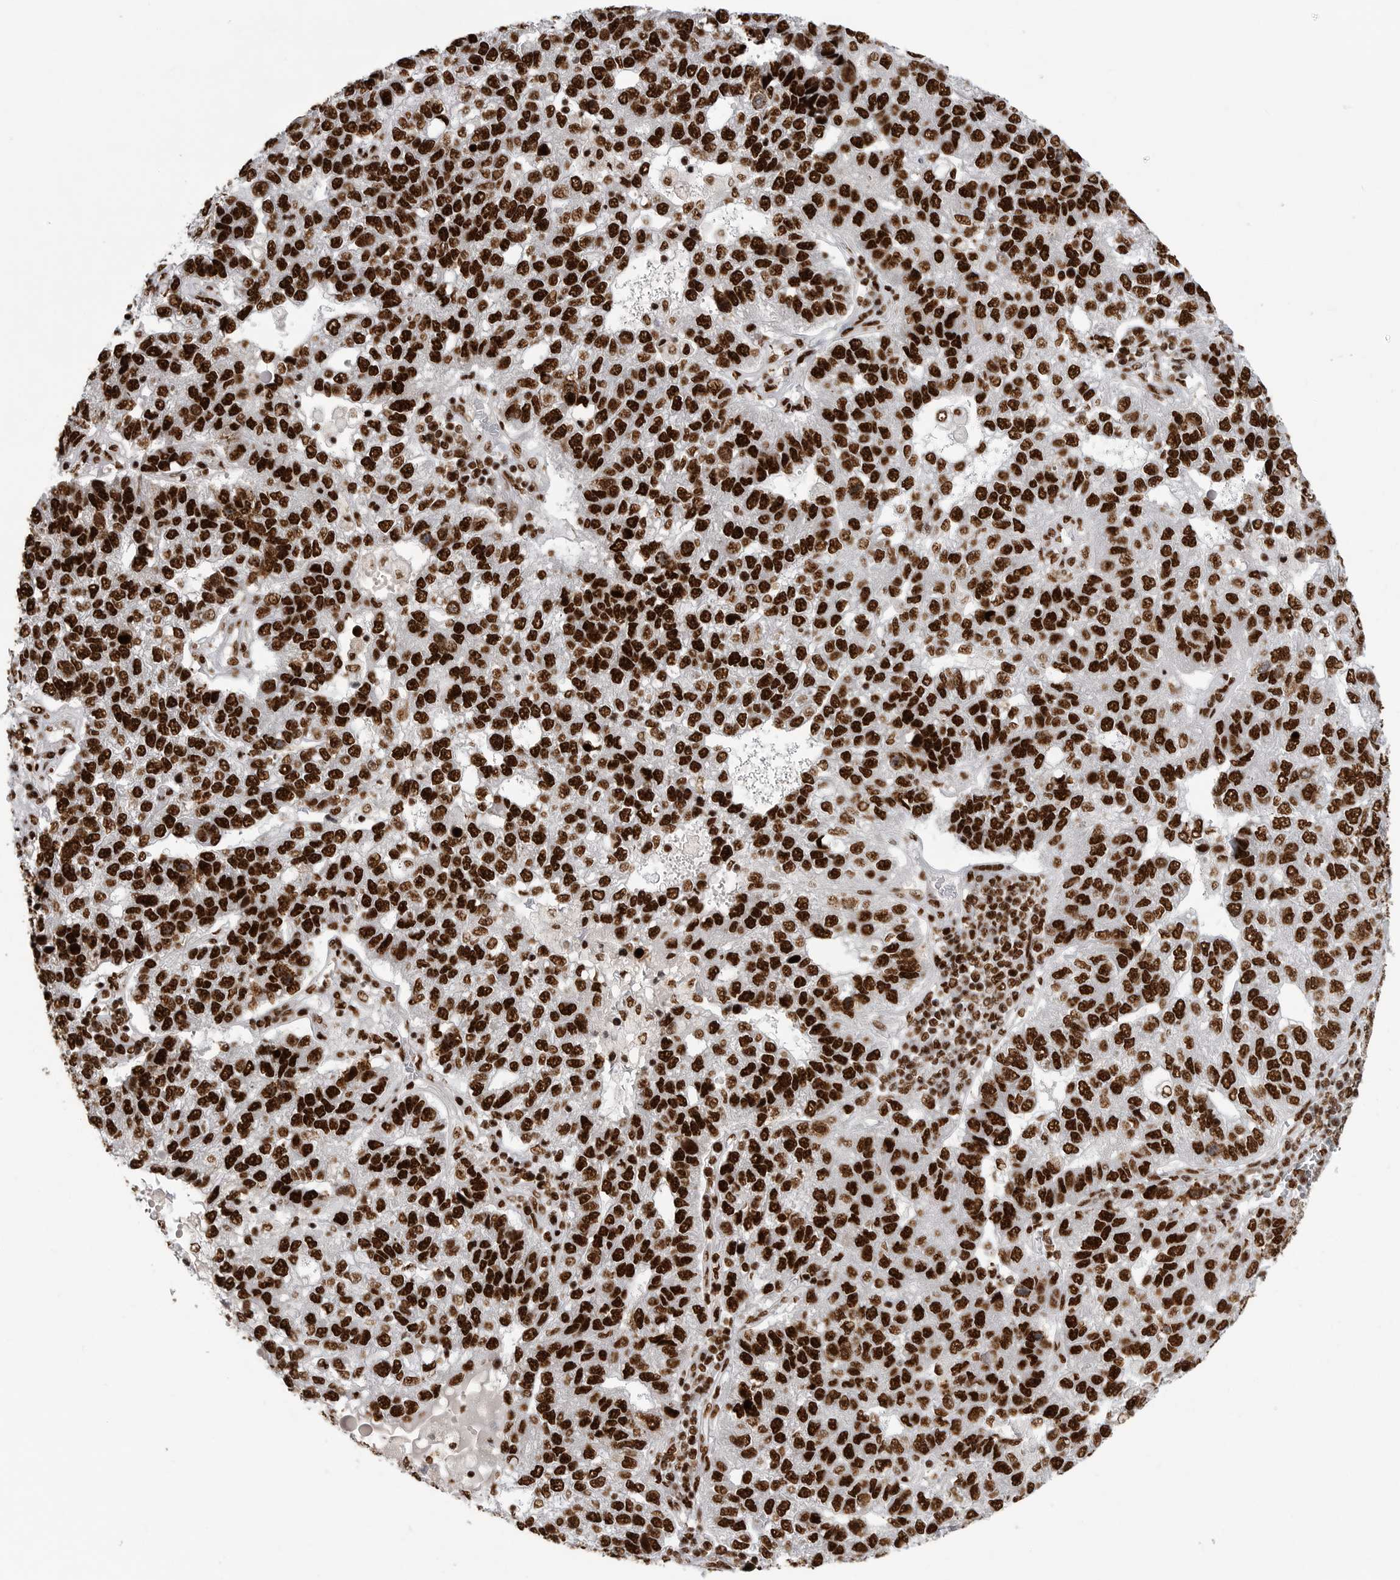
{"staining": {"intensity": "strong", "quantity": ">75%", "location": "nuclear"}, "tissue": "pancreatic cancer", "cell_type": "Tumor cells", "image_type": "cancer", "snomed": [{"axis": "morphology", "description": "Adenocarcinoma, NOS"}, {"axis": "topography", "description": "Pancreas"}], "caption": "A histopathology image of human pancreatic cancer stained for a protein shows strong nuclear brown staining in tumor cells. (DAB IHC, brown staining for protein, blue staining for nuclei).", "gene": "BCLAF1", "patient": {"sex": "female", "age": 61}}